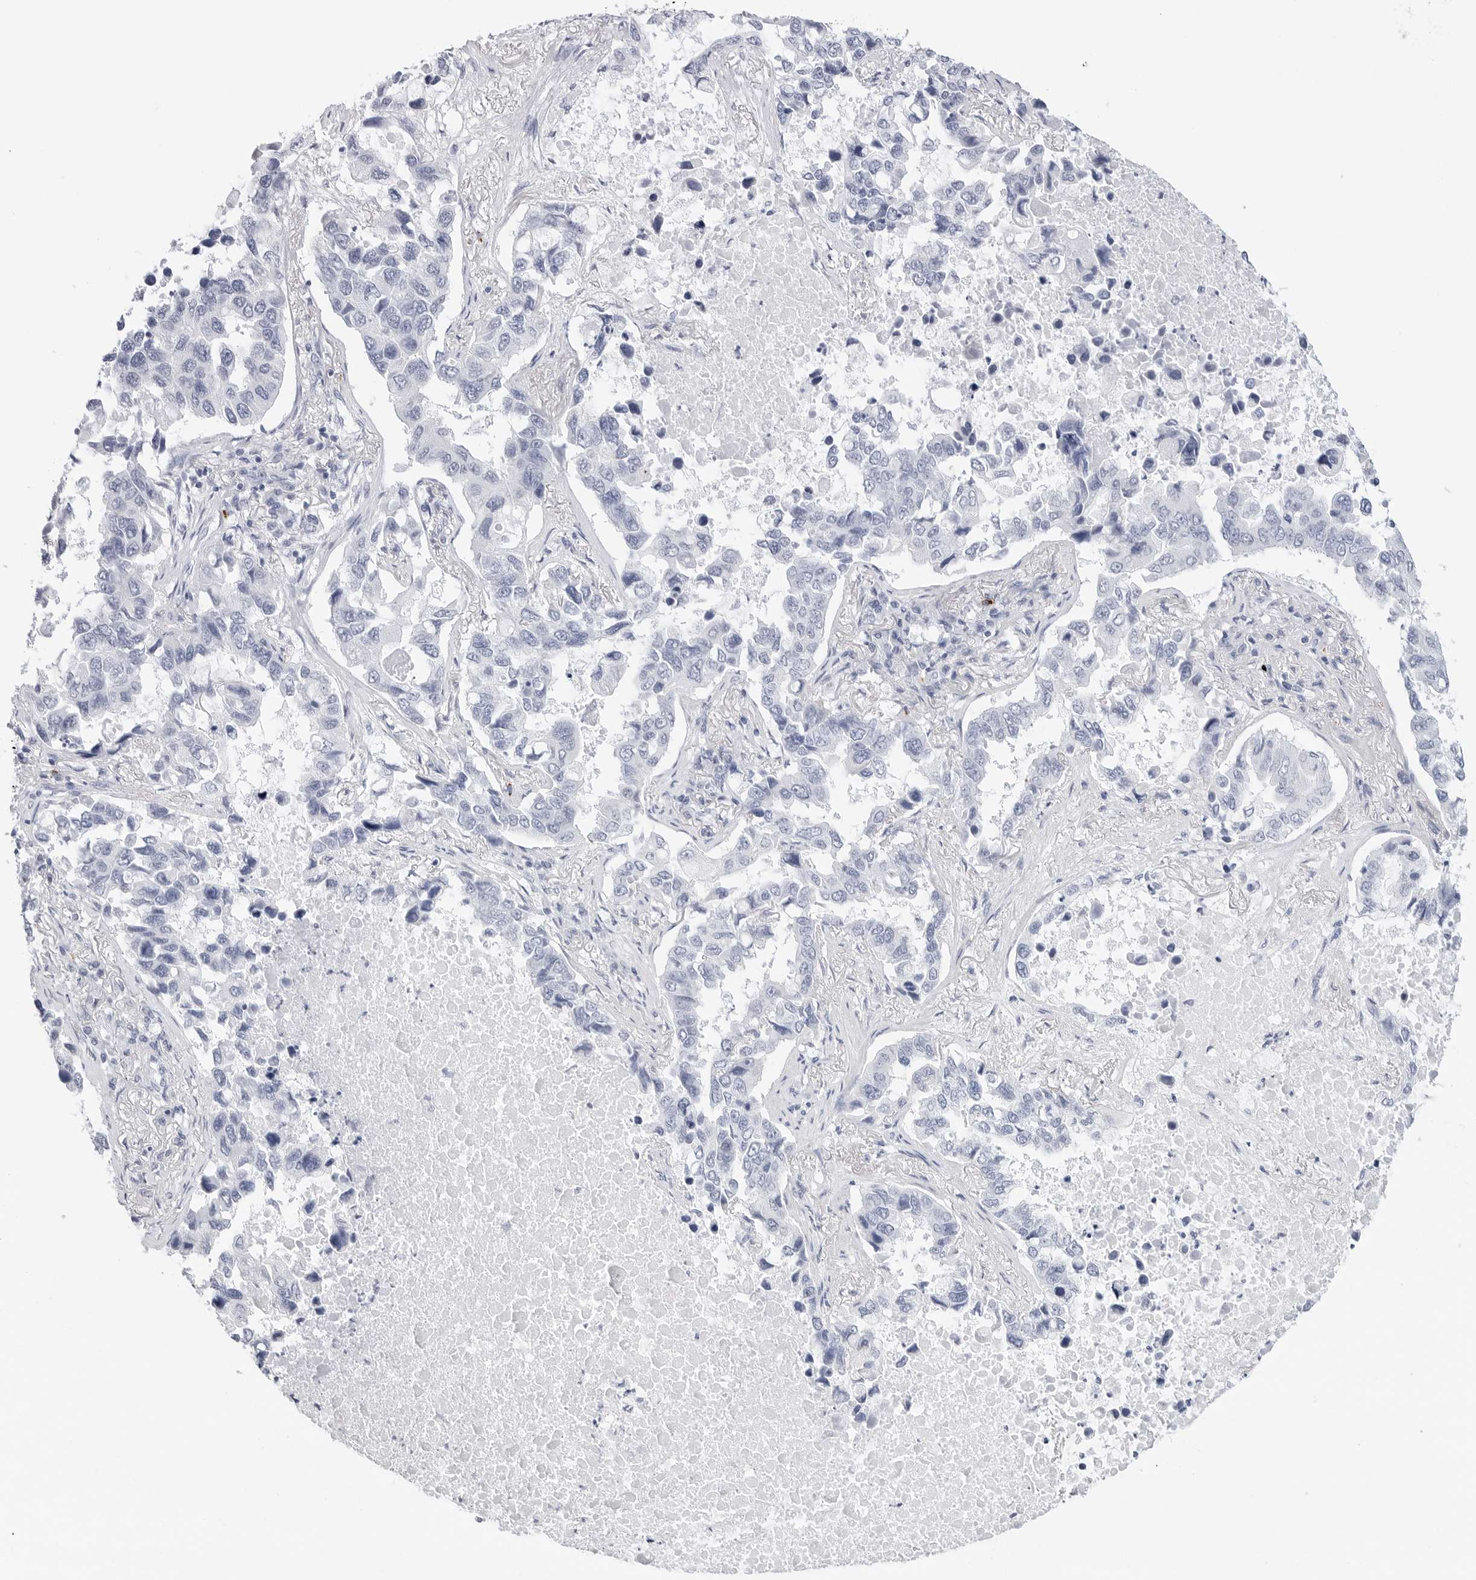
{"staining": {"intensity": "negative", "quantity": "none", "location": "none"}, "tissue": "lung cancer", "cell_type": "Tumor cells", "image_type": "cancer", "snomed": [{"axis": "morphology", "description": "Adenocarcinoma, NOS"}, {"axis": "topography", "description": "Lung"}], "caption": "High magnification brightfield microscopy of lung cancer (adenocarcinoma) stained with DAB (brown) and counterstained with hematoxylin (blue): tumor cells show no significant staining.", "gene": "HSPB7", "patient": {"sex": "male", "age": 64}}